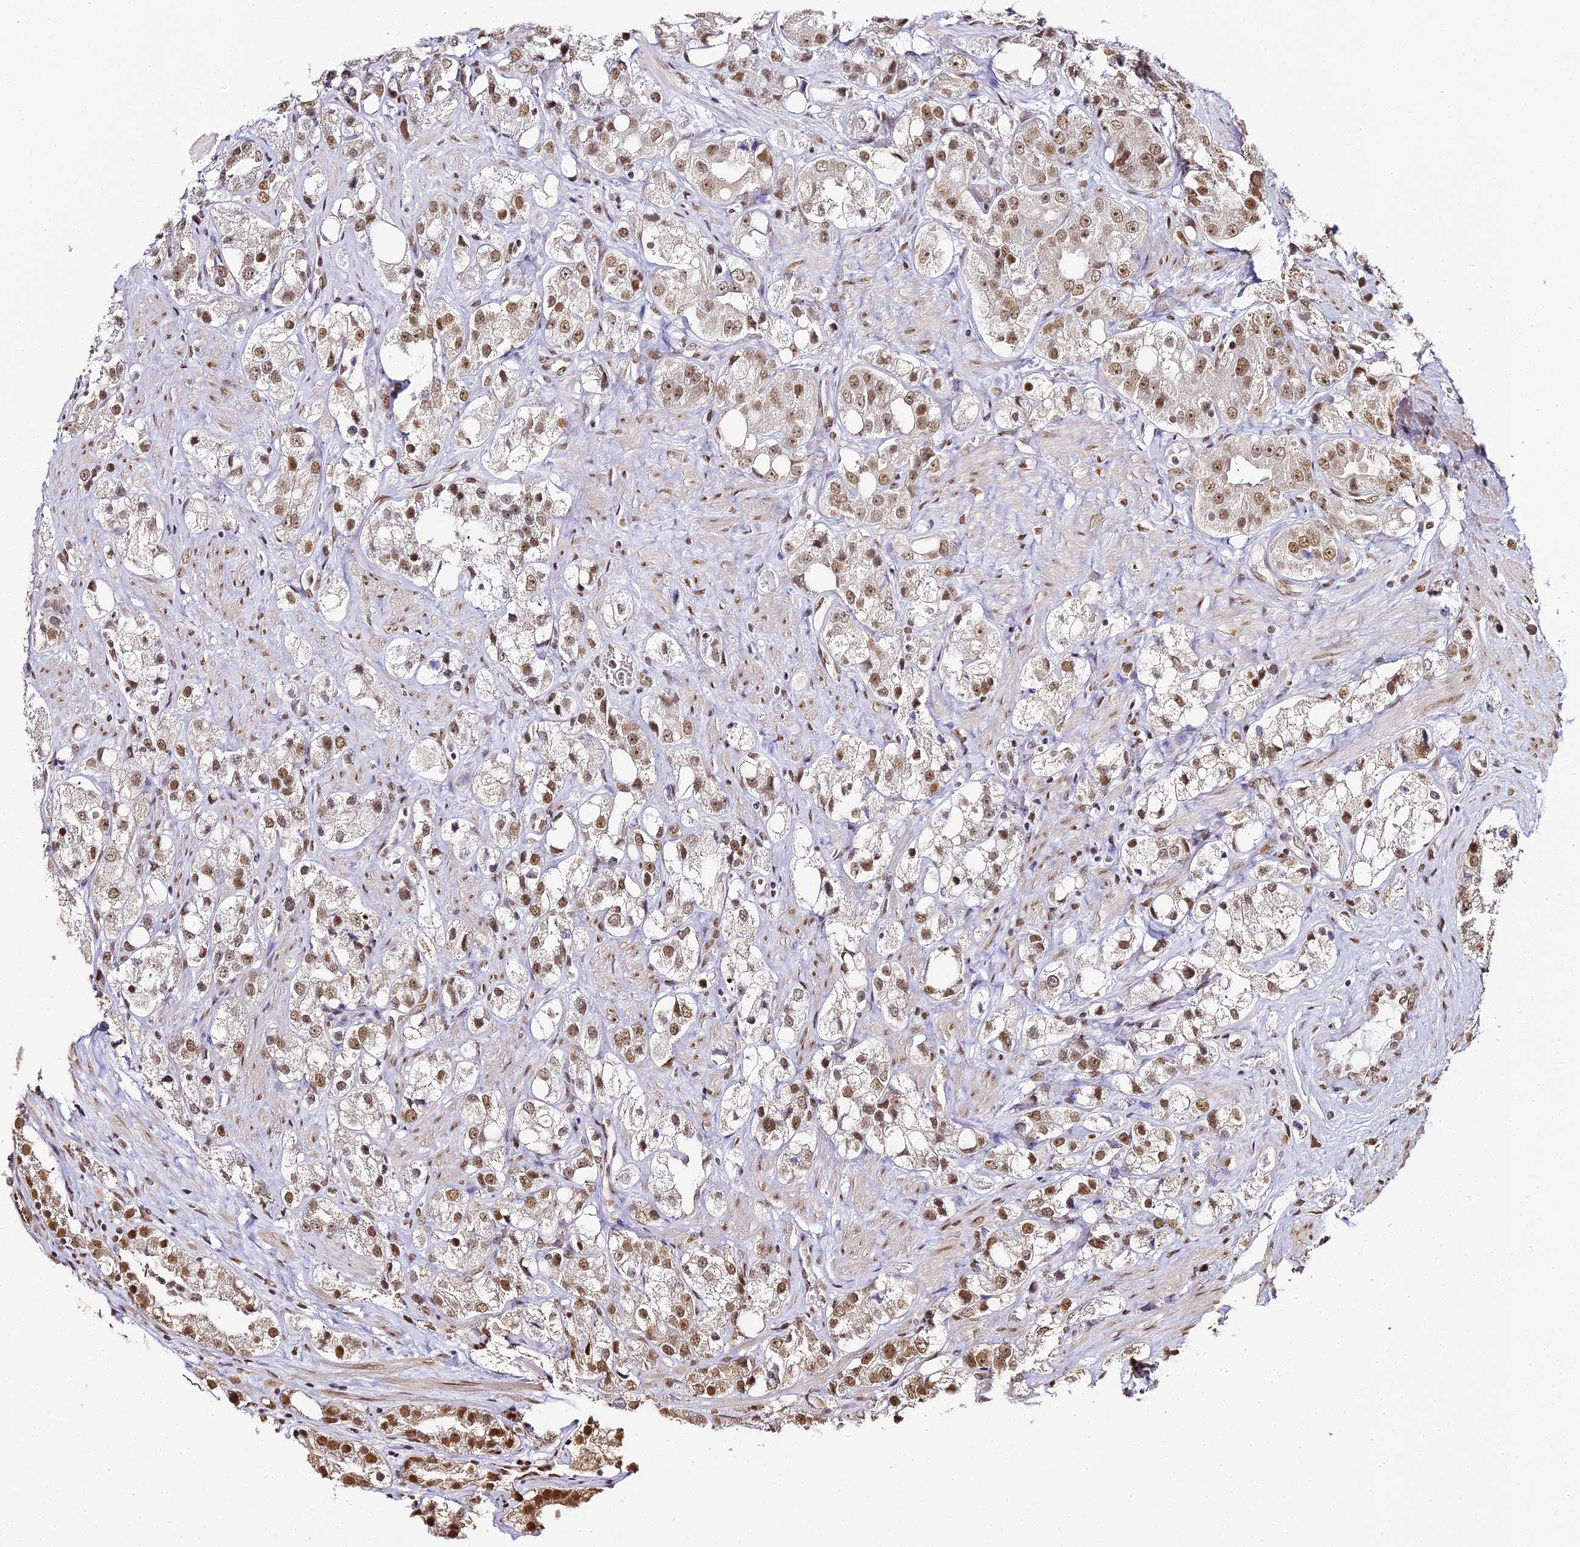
{"staining": {"intensity": "moderate", "quantity": ">75%", "location": "nuclear"}, "tissue": "prostate cancer", "cell_type": "Tumor cells", "image_type": "cancer", "snomed": [{"axis": "morphology", "description": "Adenocarcinoma, NOS"}, {"axis": "topography", "description": "Prostate"}], "caption": "There is medium levels of moderate nuclear expression in tumor cells of prostate cancer (adenocarcinoma), as demonstrated by immunohistochemical staining (brown color).", "gene": "HNRNPA1", "patient": {"sex": "male", "age": 79}}